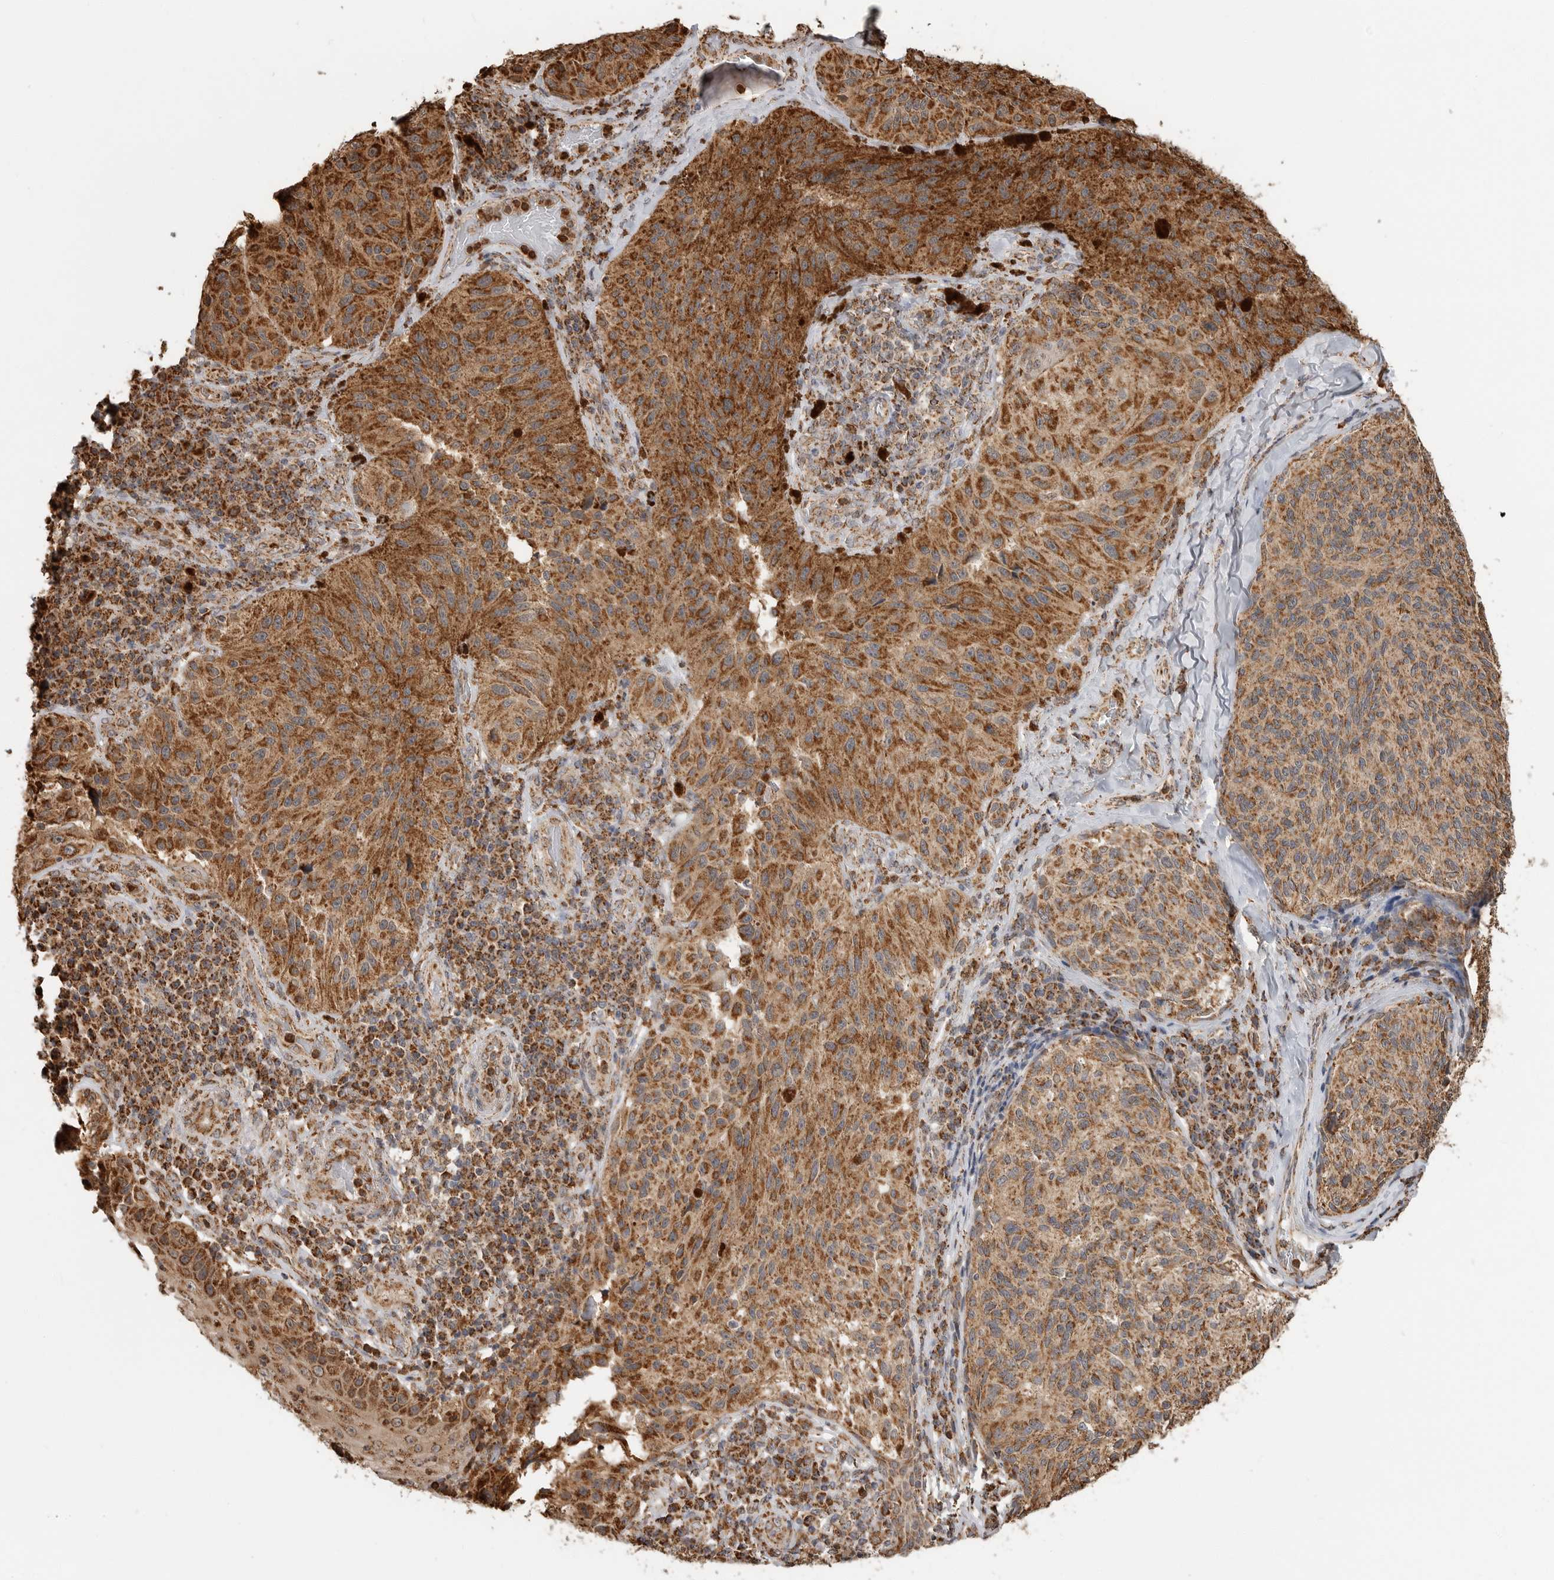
{"staining": {"intensity": "strong", "quantity": ">75%", "location": "cytoplasmic/membranous"}, "tissue": "melanoma", "cell_type": "Tumor cells", "image_type": "cancer", "snomed": [{"axis": "morphology", "description": "Malignant melanoma, NOS"}, {"axis": "topography", "description": "Skin"}], "caption": "Immunohistochemistry (IHC) histopathology image of human malignant melanoma stained for a protein (brown), which displays high levels of strong cytoplasmic/membranous expression in about >75% of tumor cells.", "gene": "GCNT2", "patient": {"sex": "female", "age": 73}}